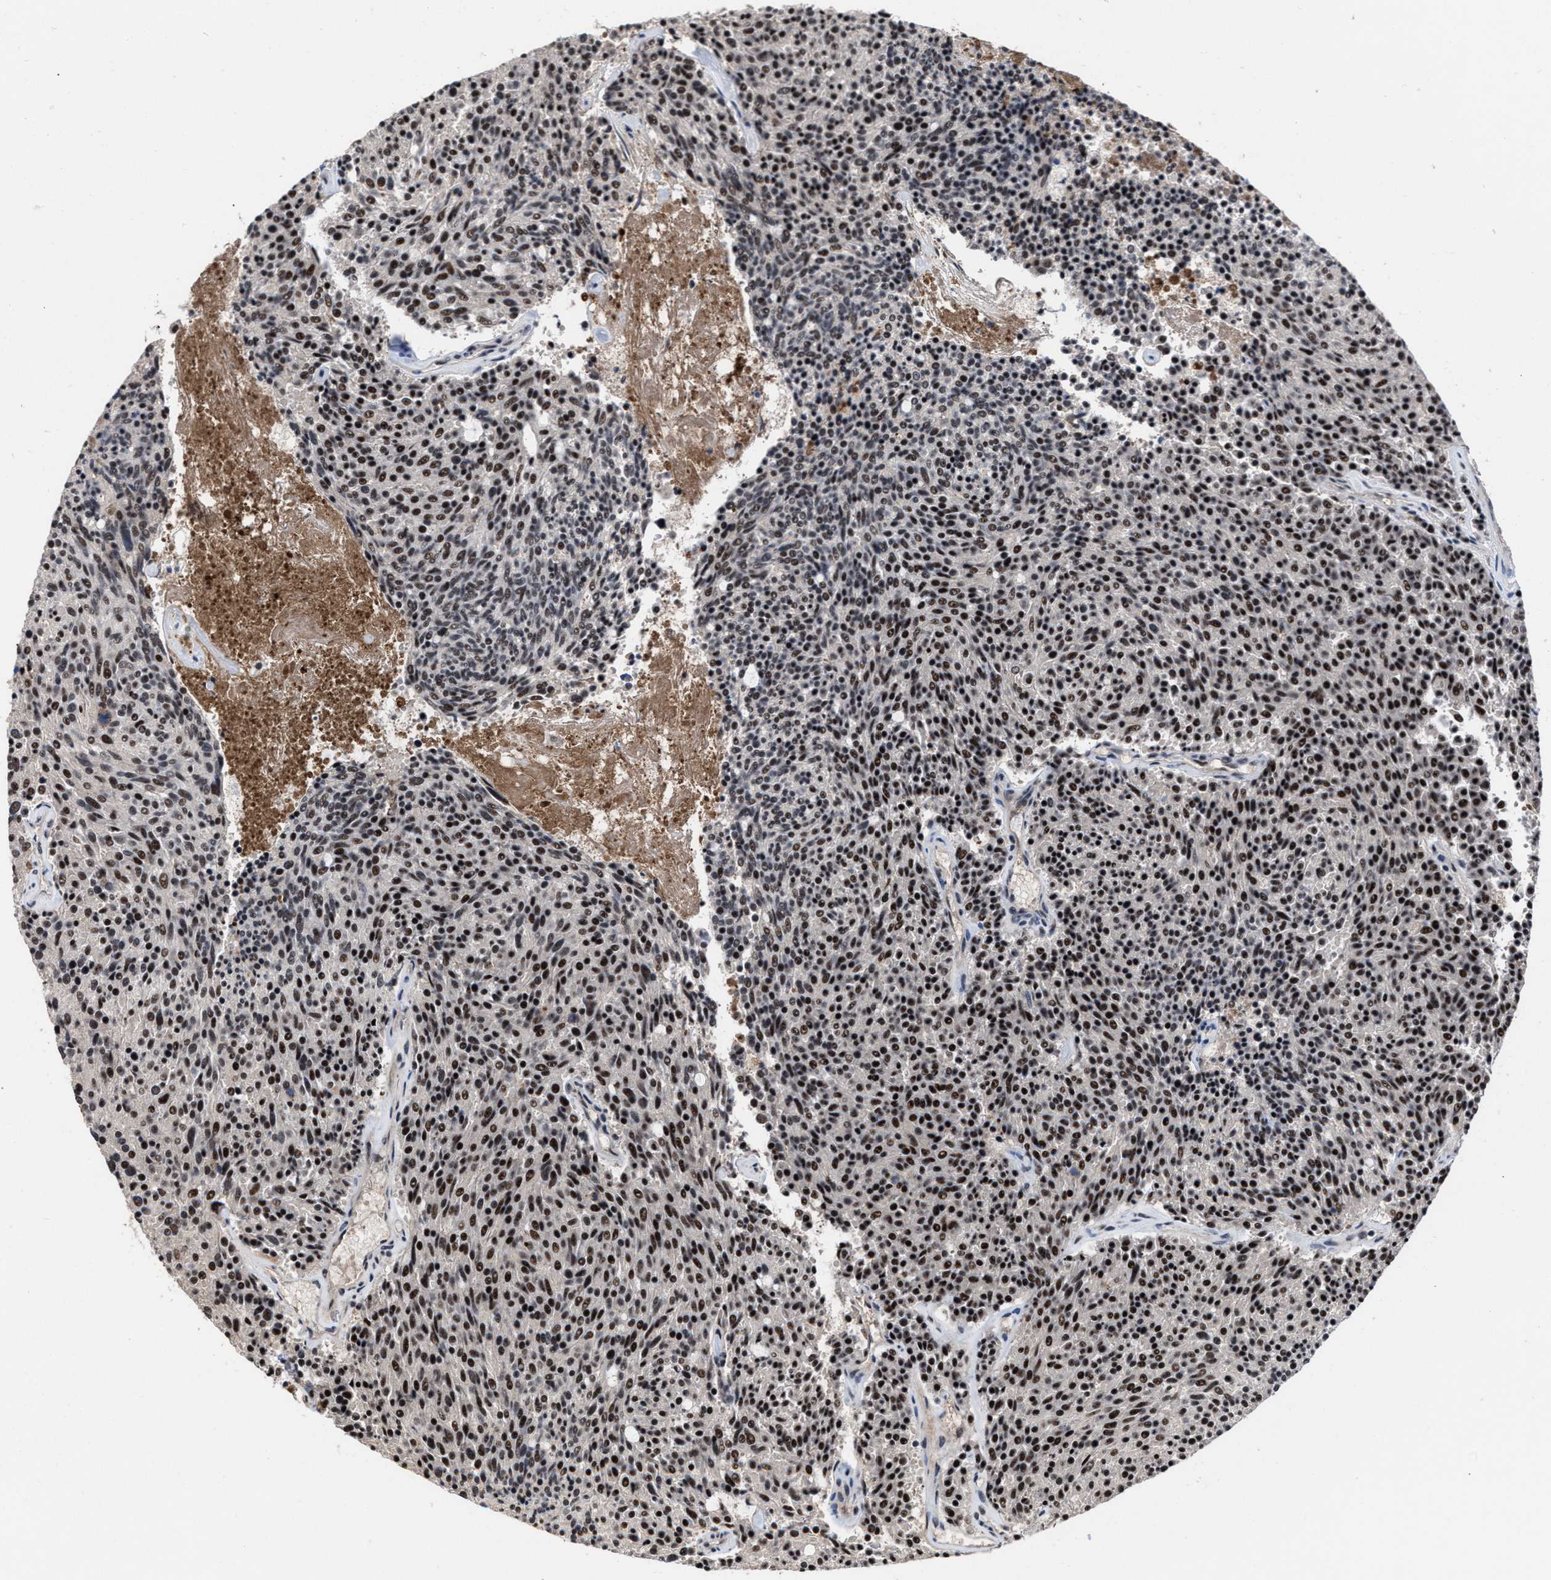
{"staining": {"intensity": "strong", "quantity": ">75%", "location": "nuclear"}, "tissue": "carcinoid", "cell_type": "Tumor cells", "image_type": "cancer", "snomed": [{"axis": "morphology", "description": "Carcinoid, malignant, NOS"}, {"axis": "topography", "description": "Pancreas"}], "caption": "High-magnification brightfield microscopy of carcinoid stained with DAB (brown) and counterstained with hematoxylin (blue). tumor cells exhibit strong nuclear expression is identified in about>75% of cells.", "gene": "EIF4A3", "patient": {"sex": "female", "age": 54}}